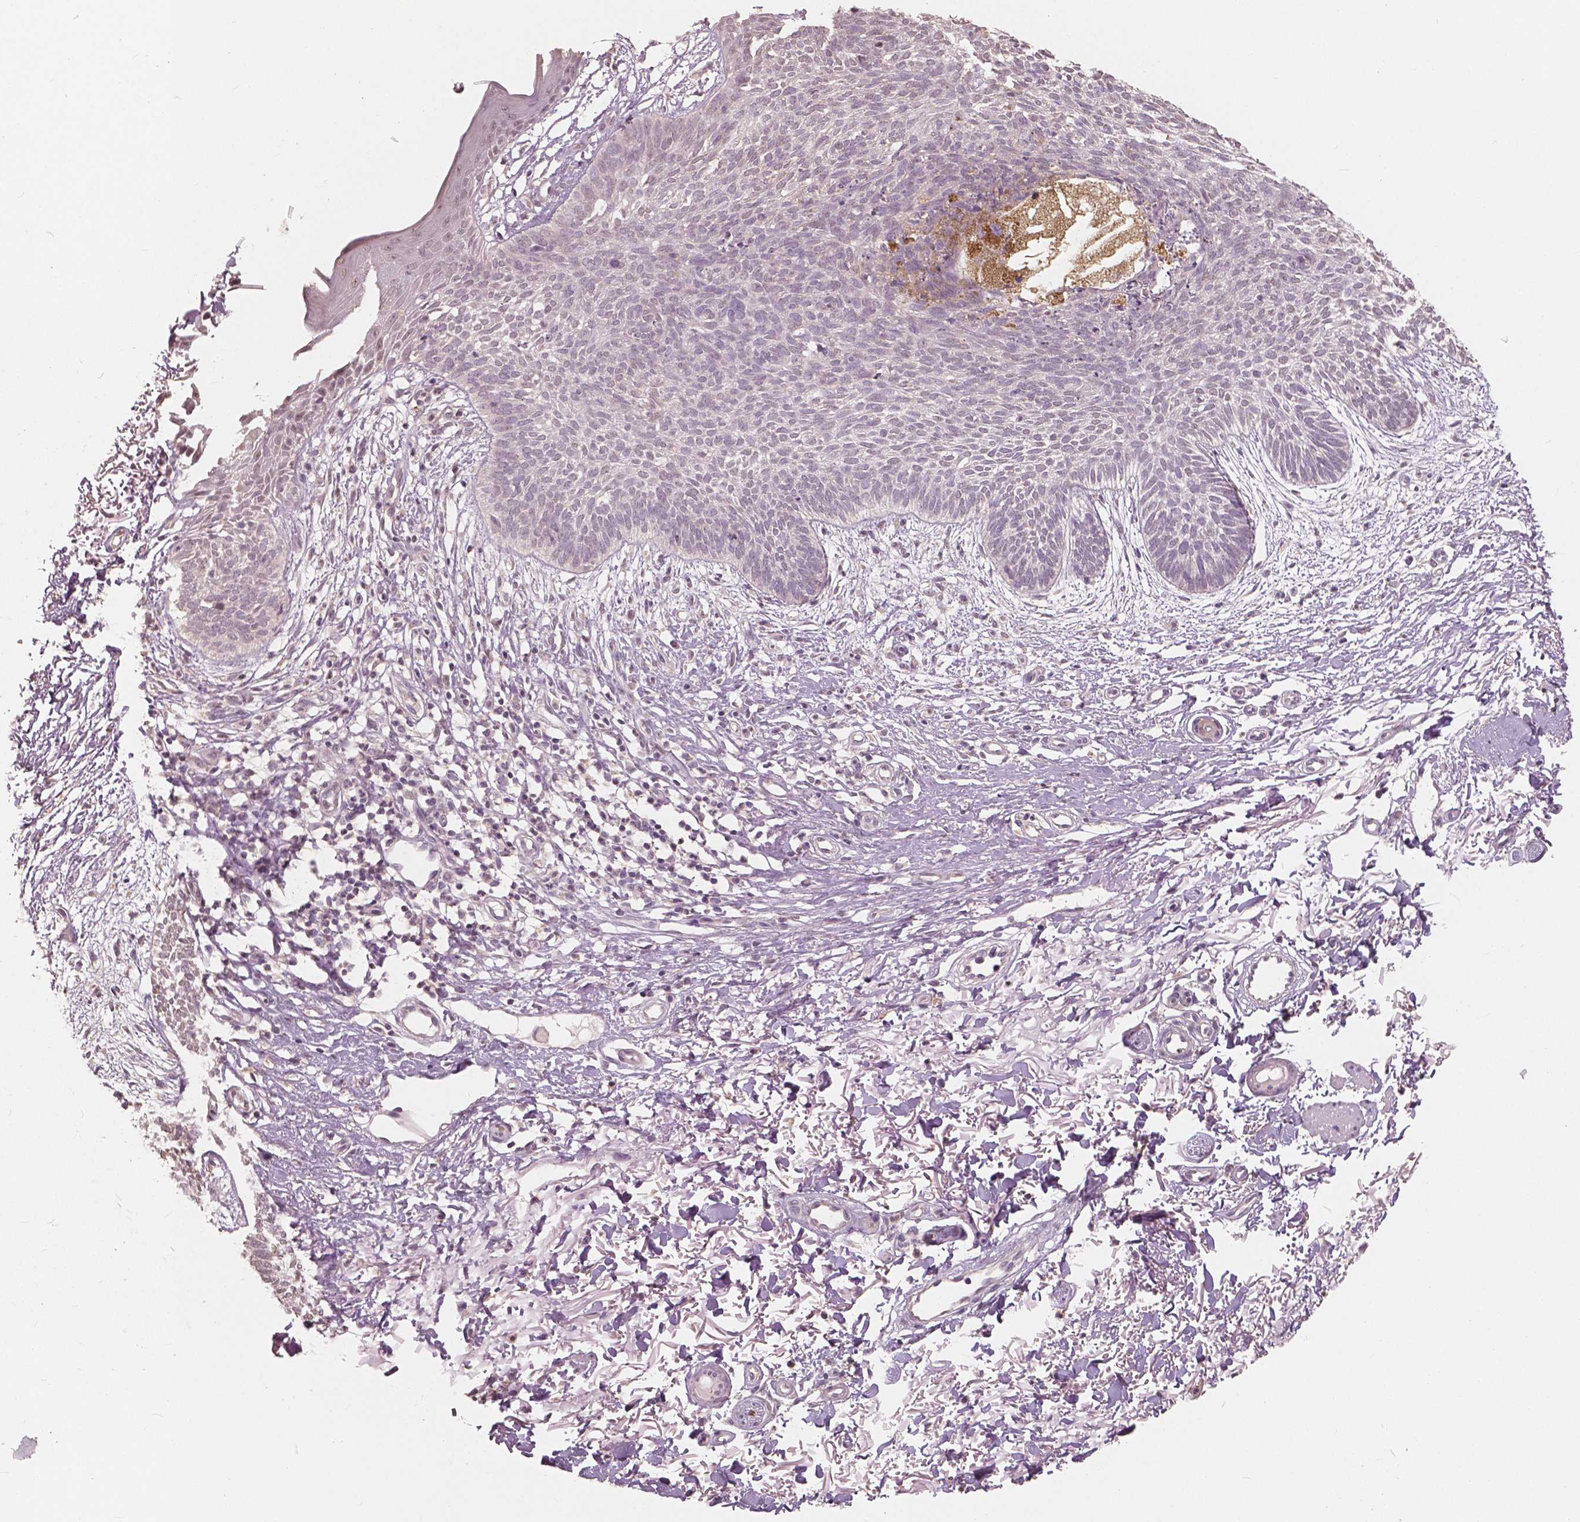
{"staining": {"intensity": "negative", "quantity": "none", "location": "none"}, "tissue": "skin cancer", "cell_type": "Tumor cells", "image_type": "cancer", "snomed": [{"axis": "morphology", "description": "Basal cell carcinoma"}, {"axis": "topography", "description": "Skin"}], "caption": "Human skin basal cell carcinoma stained for a protein using immunohistochemistry exhibits no positivity in tumor cells.", "gene": "SAT2", "patient": {"sex": "female", "age": 84}}